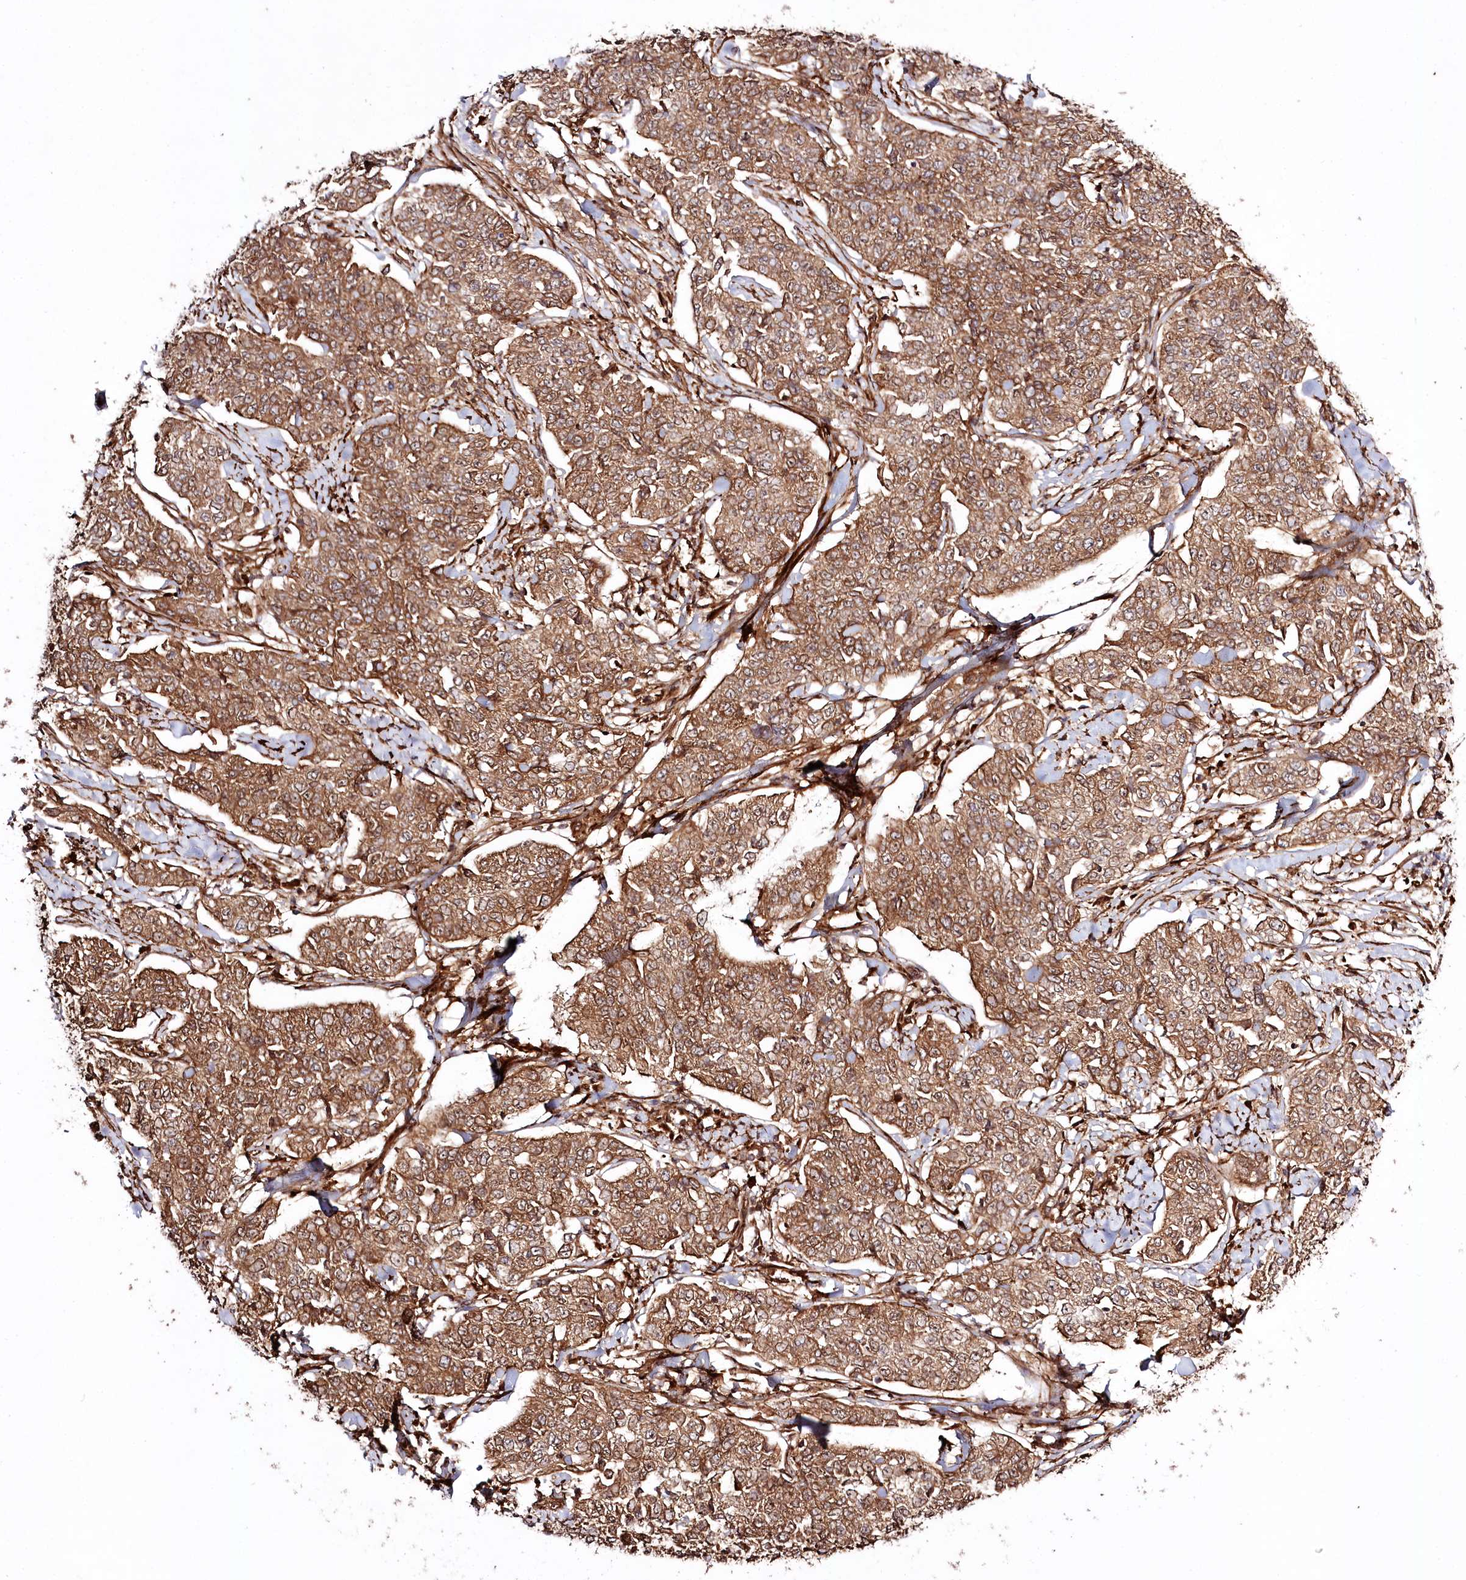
{"staining": {"intensity": "moderate", "quantity": ">75%", "location": "cytoplasmic/membranous"}, "tissue": "cervical cancer", "cell_type": "Tumor cells", "image_type": "cancer", "snomed": [{"axis": "morphology", "description": "Squamous cell carcinoma, NOS"}, {"axis": "topography", "description": "Cervix"}], "caption": "A brown stain highlights moderate cytoplasmic/membranous expression of a protein in human cervical squamous cell carcinoma tumor cells.", "gene": "REXO2", "patient": {"sex": "female", "age": 35}}